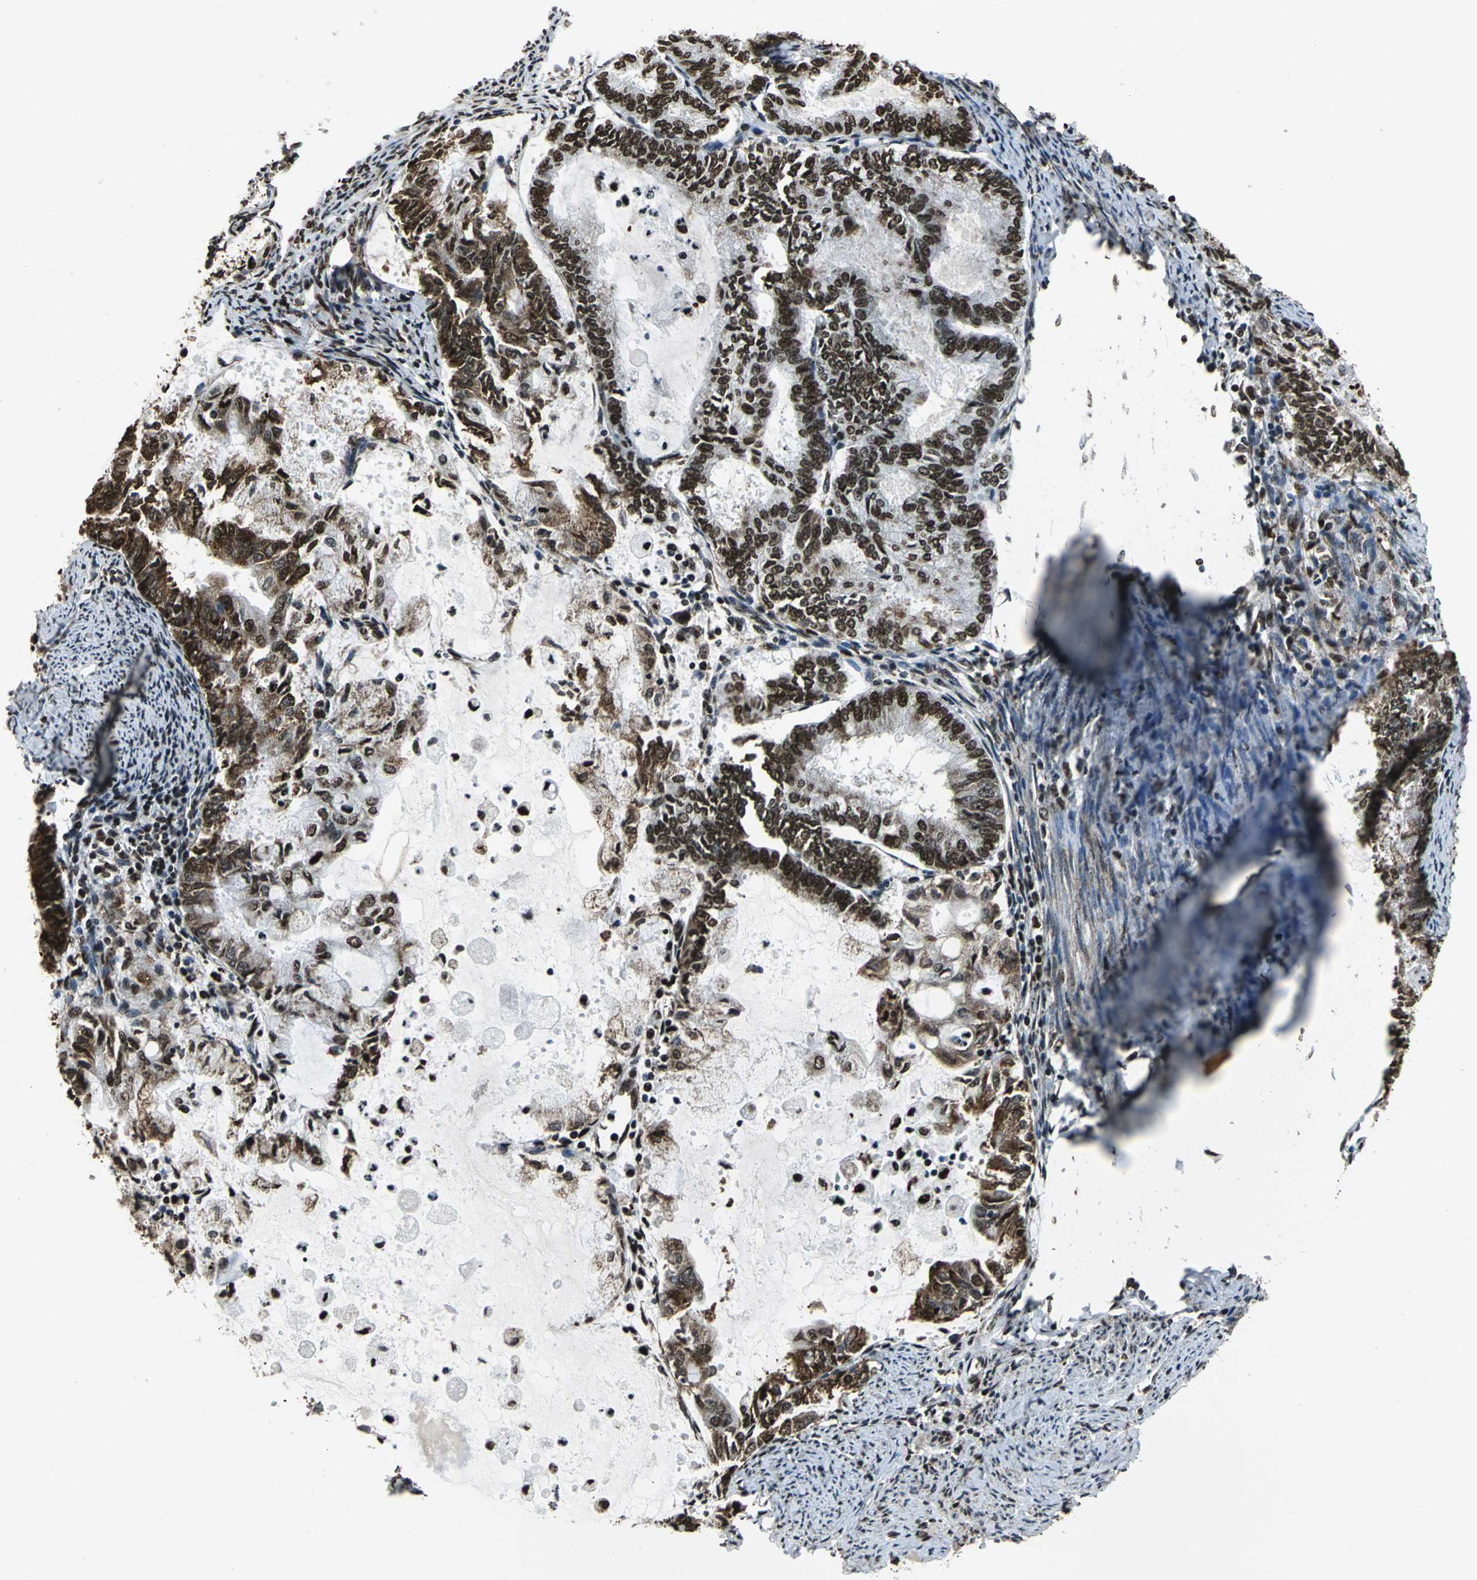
{"staining": {"intensity": "strong", "quantity": ">75%", "location": "nuclear"}, "tissue": "endometrial cancer", "cell_type": "Tumor cells", "image_type": "cancer", "snomed": [{"axis": "morphology", "description": "Adenocarcinoma, NOS"}, {"axis": "topography", "description": "Endometrium"}], "caption": "An immunohistochemistry (IHC) histopathology image of neoplastic tissue is shown. Protein staining in brown labels strong nuclear positivity in endometrial cancer (adenocarcinoma) within tumor cells. The protein is stained brown, and the nuclei are stained in blue (DAB (3,3'-diaminobenzidine) IHC with brightfield microscopy, high magnification).", "gene": "APEX1", "patient": {"sex": "female", "age": 86}}